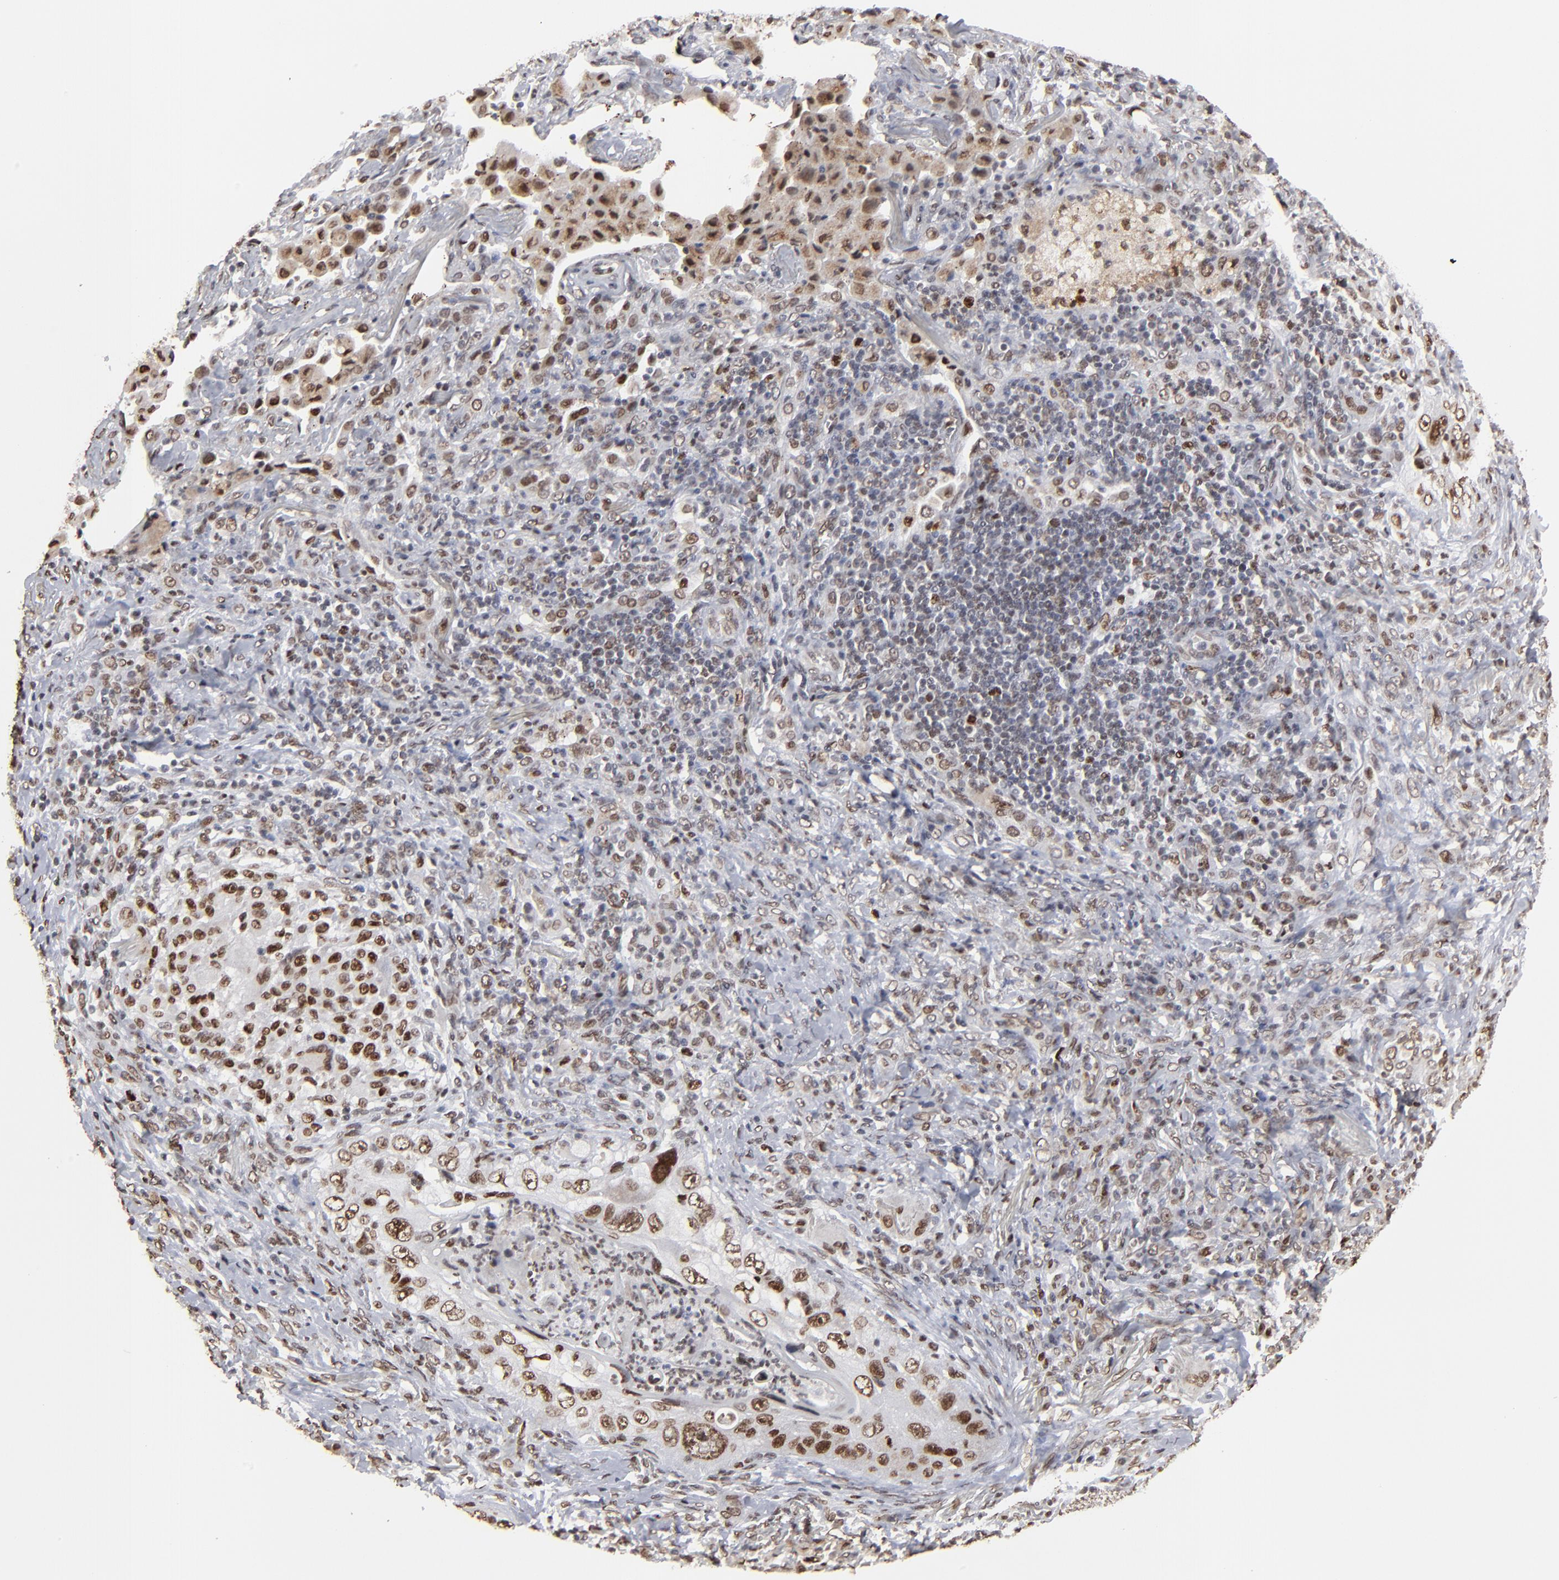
{"staining": {"intensity": "moderate", "quantity": "25%-75%", "location": "nuclear"}, "tissue": "lung cancer", "cell_type": "Tumor cells", "image_type": "cancer", "snomed": [{"axis": "morphology", "description": "Squamous cell carcinoma, NOS"}, {"axis": "topography", "description": "Lung"}], "caption": "Lung squamous cell carcinoma was stained to show a protein in brown. There is medium levels of moderate nuclear expression in about 25%-75% of tumor cells. The staining was performed using DAB (3,3'-diaminobenzidine), with brown indicating positive protein expression. Nuclei are stained blue with hematoxylin.", "gene": "BAZ1A", "patient": {"sex": "female", "age": 67}}